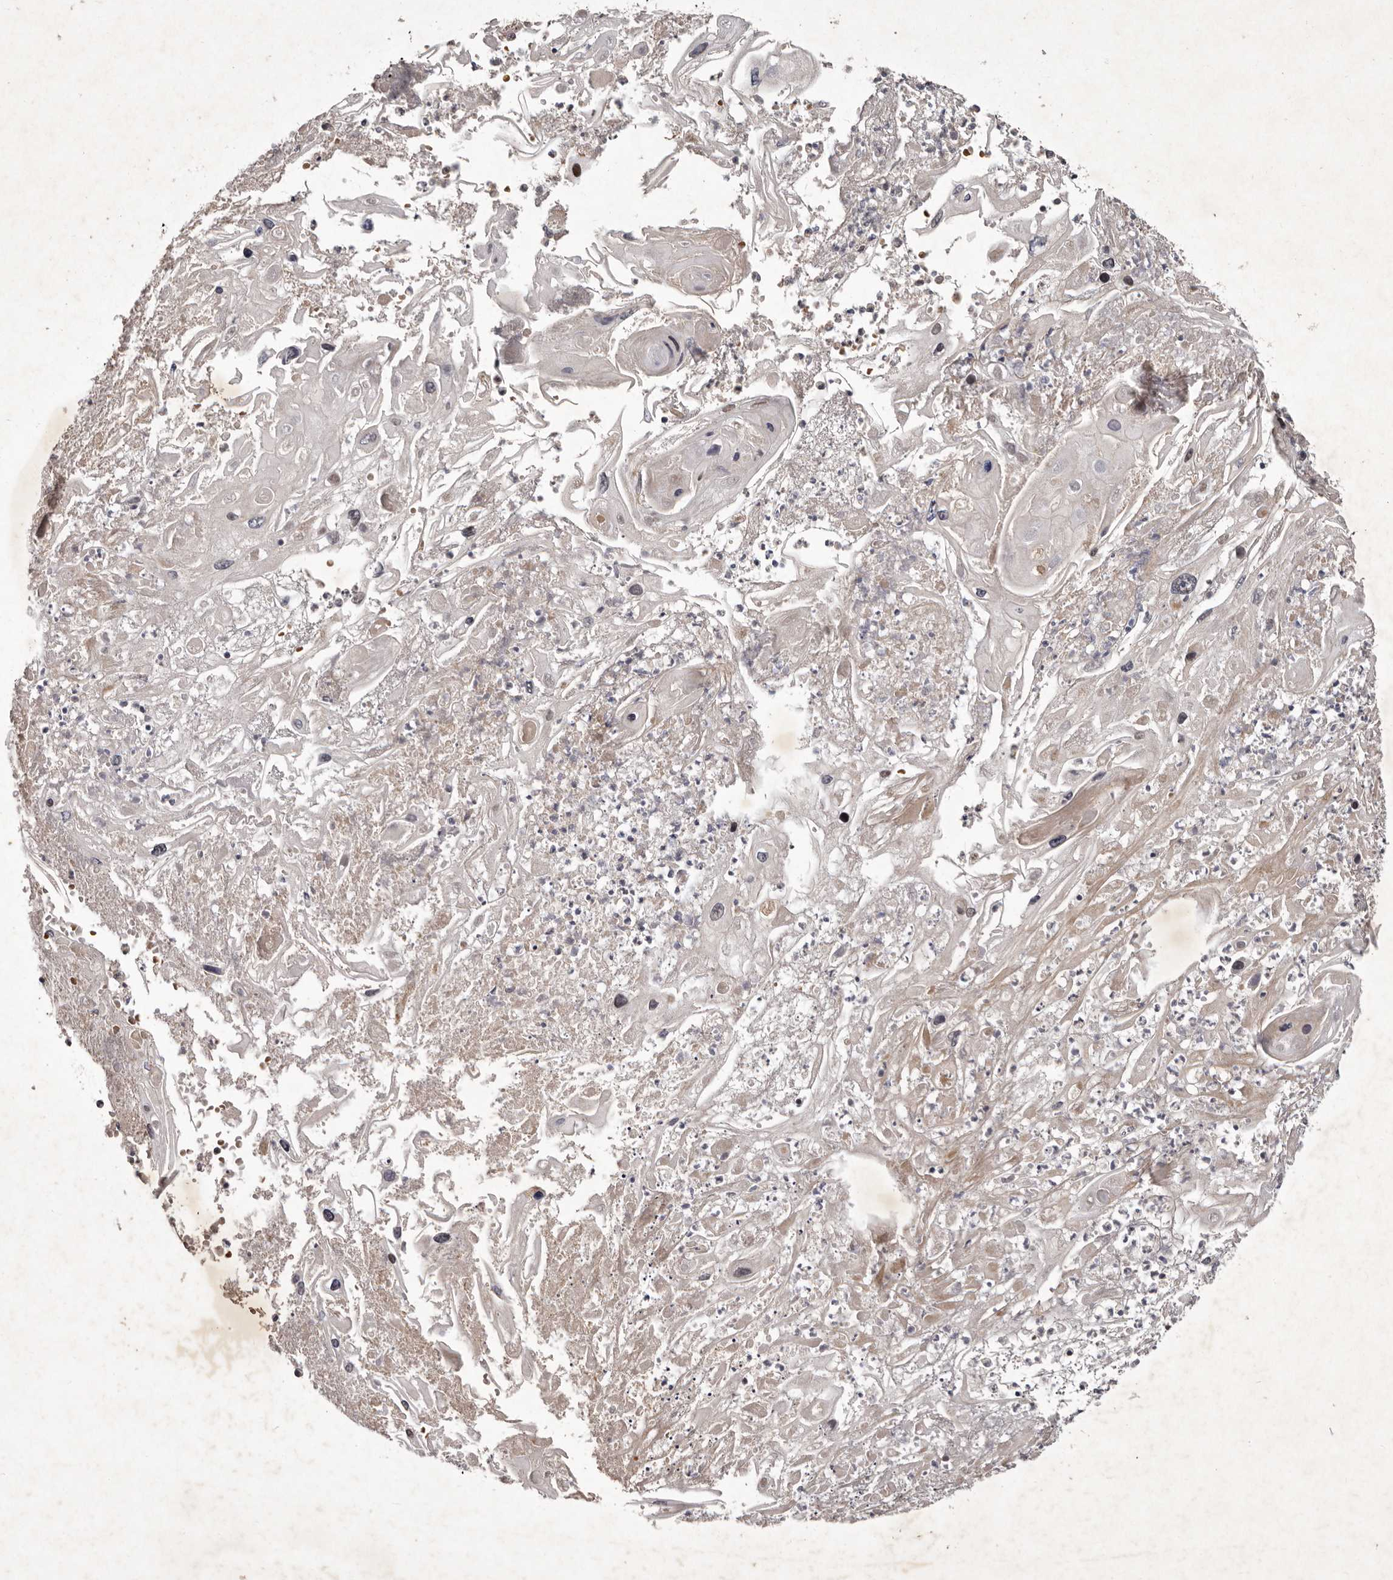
{"staining": {"intensity": "moderate", "quantity": "<25%", "location": "cytoplasmic/membranous,nuclear"}, "tissue": "skin cancer", "cell_type": "Tumor cells", "image_type": "cancer", "snomed": [{"axis": "morphology", "description": "Squamous cell carcinoma, NOS"}, {"axis": "topography", "description": "Skin"}], "caption": "Moderate cytoplasmic/membranous and nuclear staining for a protein is present in about <25% of tumor cells of squamous cell carcinoma (skin) using immunohistochemistry.", "gene": "ABL1", "patient": {"sex": "male", "age": 55}}